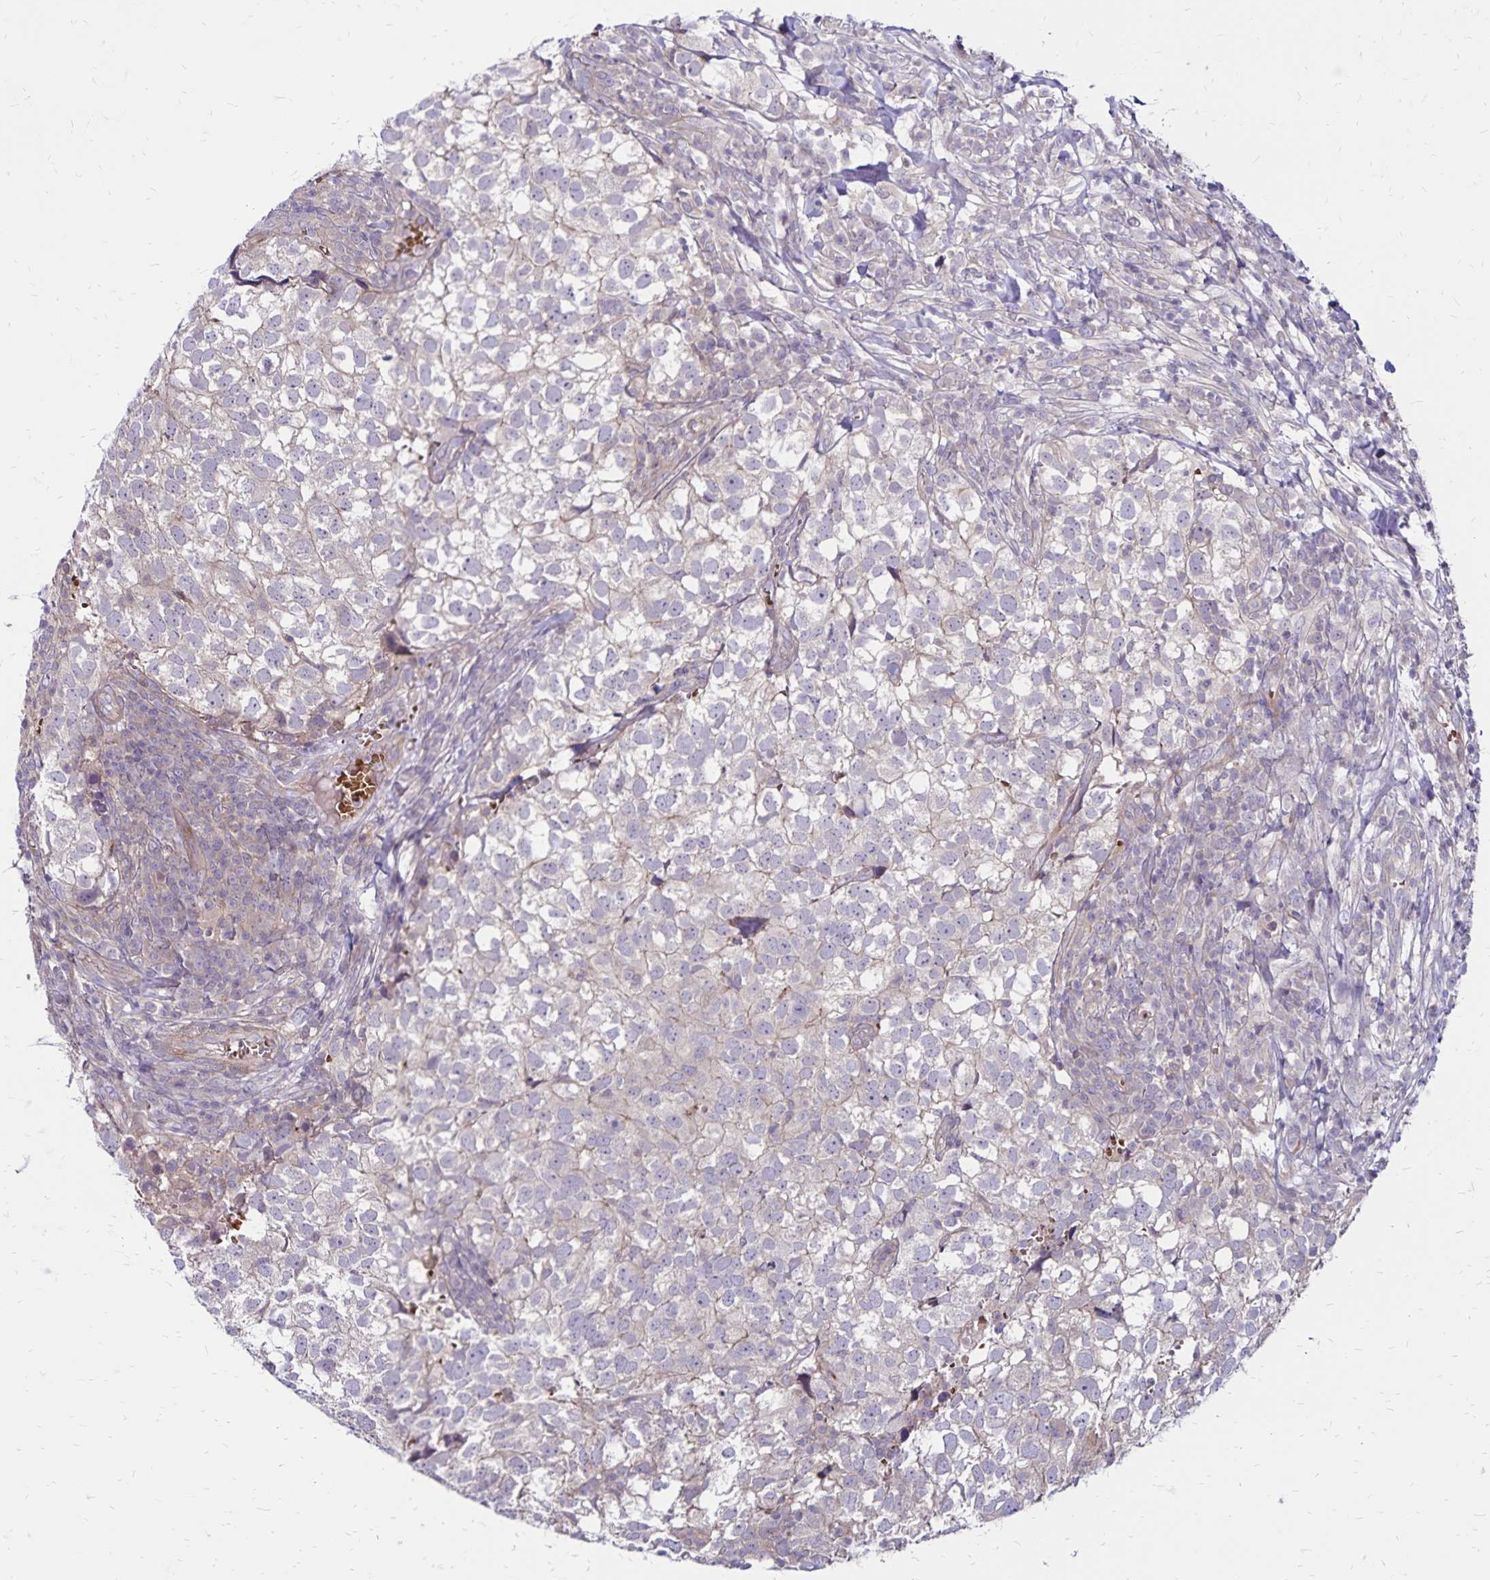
{"staining": {"intensity": "negative", "quantity": "none", "location": "none"}, "tissue": "breast cancer", "cell_type": "Tumor cells", "image_type": "cancer", "snomed": [{"axis": "morphology", "description": "Duct carcinoma"}, {"axis": "topography", "description": "Breast"}], "caption": "The IHC photomicrograph has no significant positivity in tumor cells of breast cancer tissue.", "gene": "FSD1", "patient": {"sex": "female", "age": 30}}